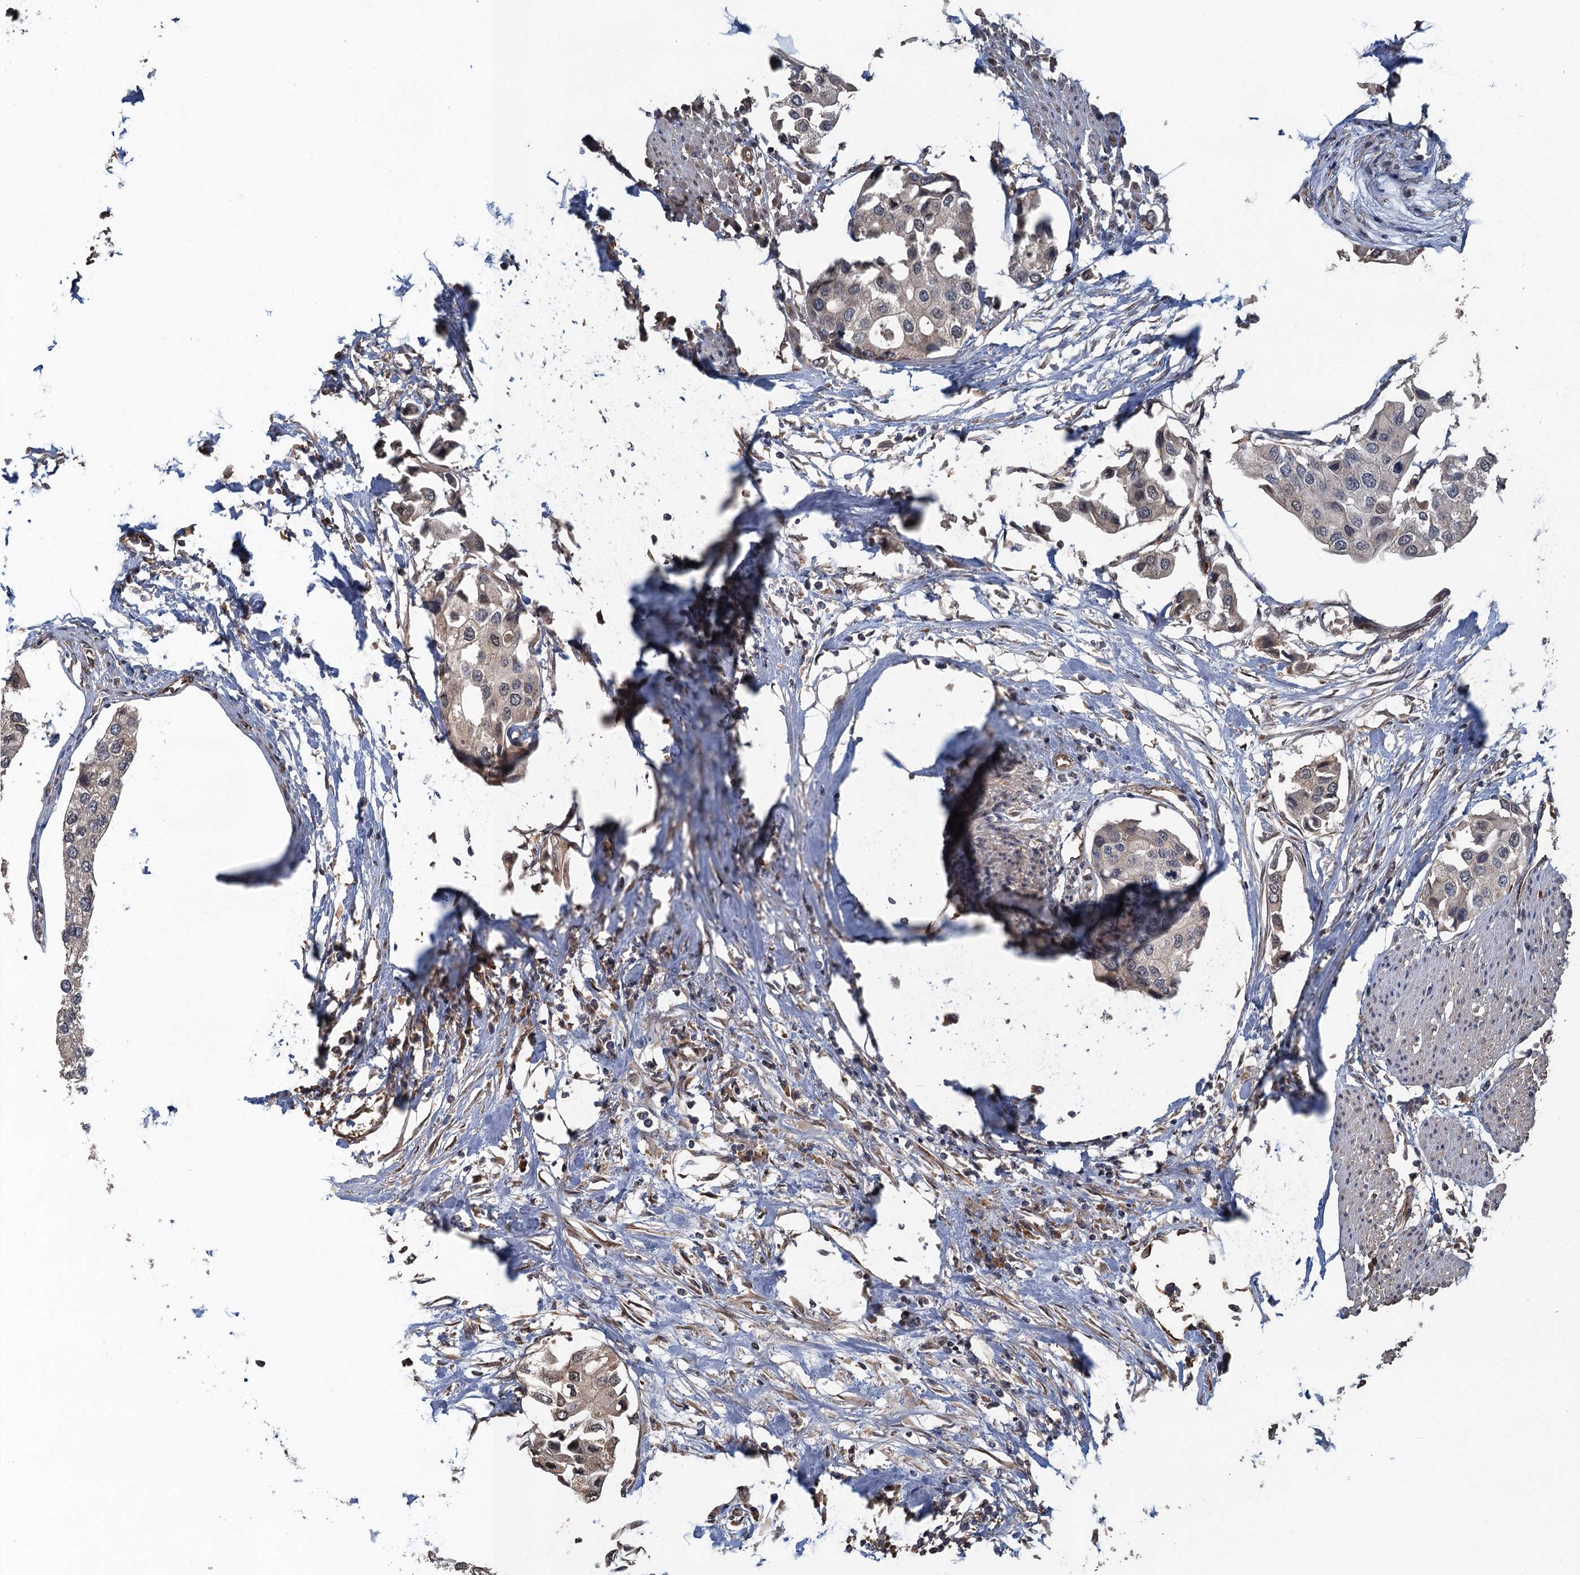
{"staining": {"intensity": "negative", "quantity": "none", "location": "none"}, "tissue": "urothelial cancer", "cell_type": "Tumor cells", "image_type": "cancer", "snomed": [{"axis": "morphology", "description": "Urothelial carcinoma, High grade"}, {"axis": "topography", "description": "Urinary bladder"}], "caption": "The micrograph exhibits no staining of tumor cells in high-grade urothelial carcinoma.", "gene": "ACSBG1", "patient": {"sex": "male", "age": 64}}